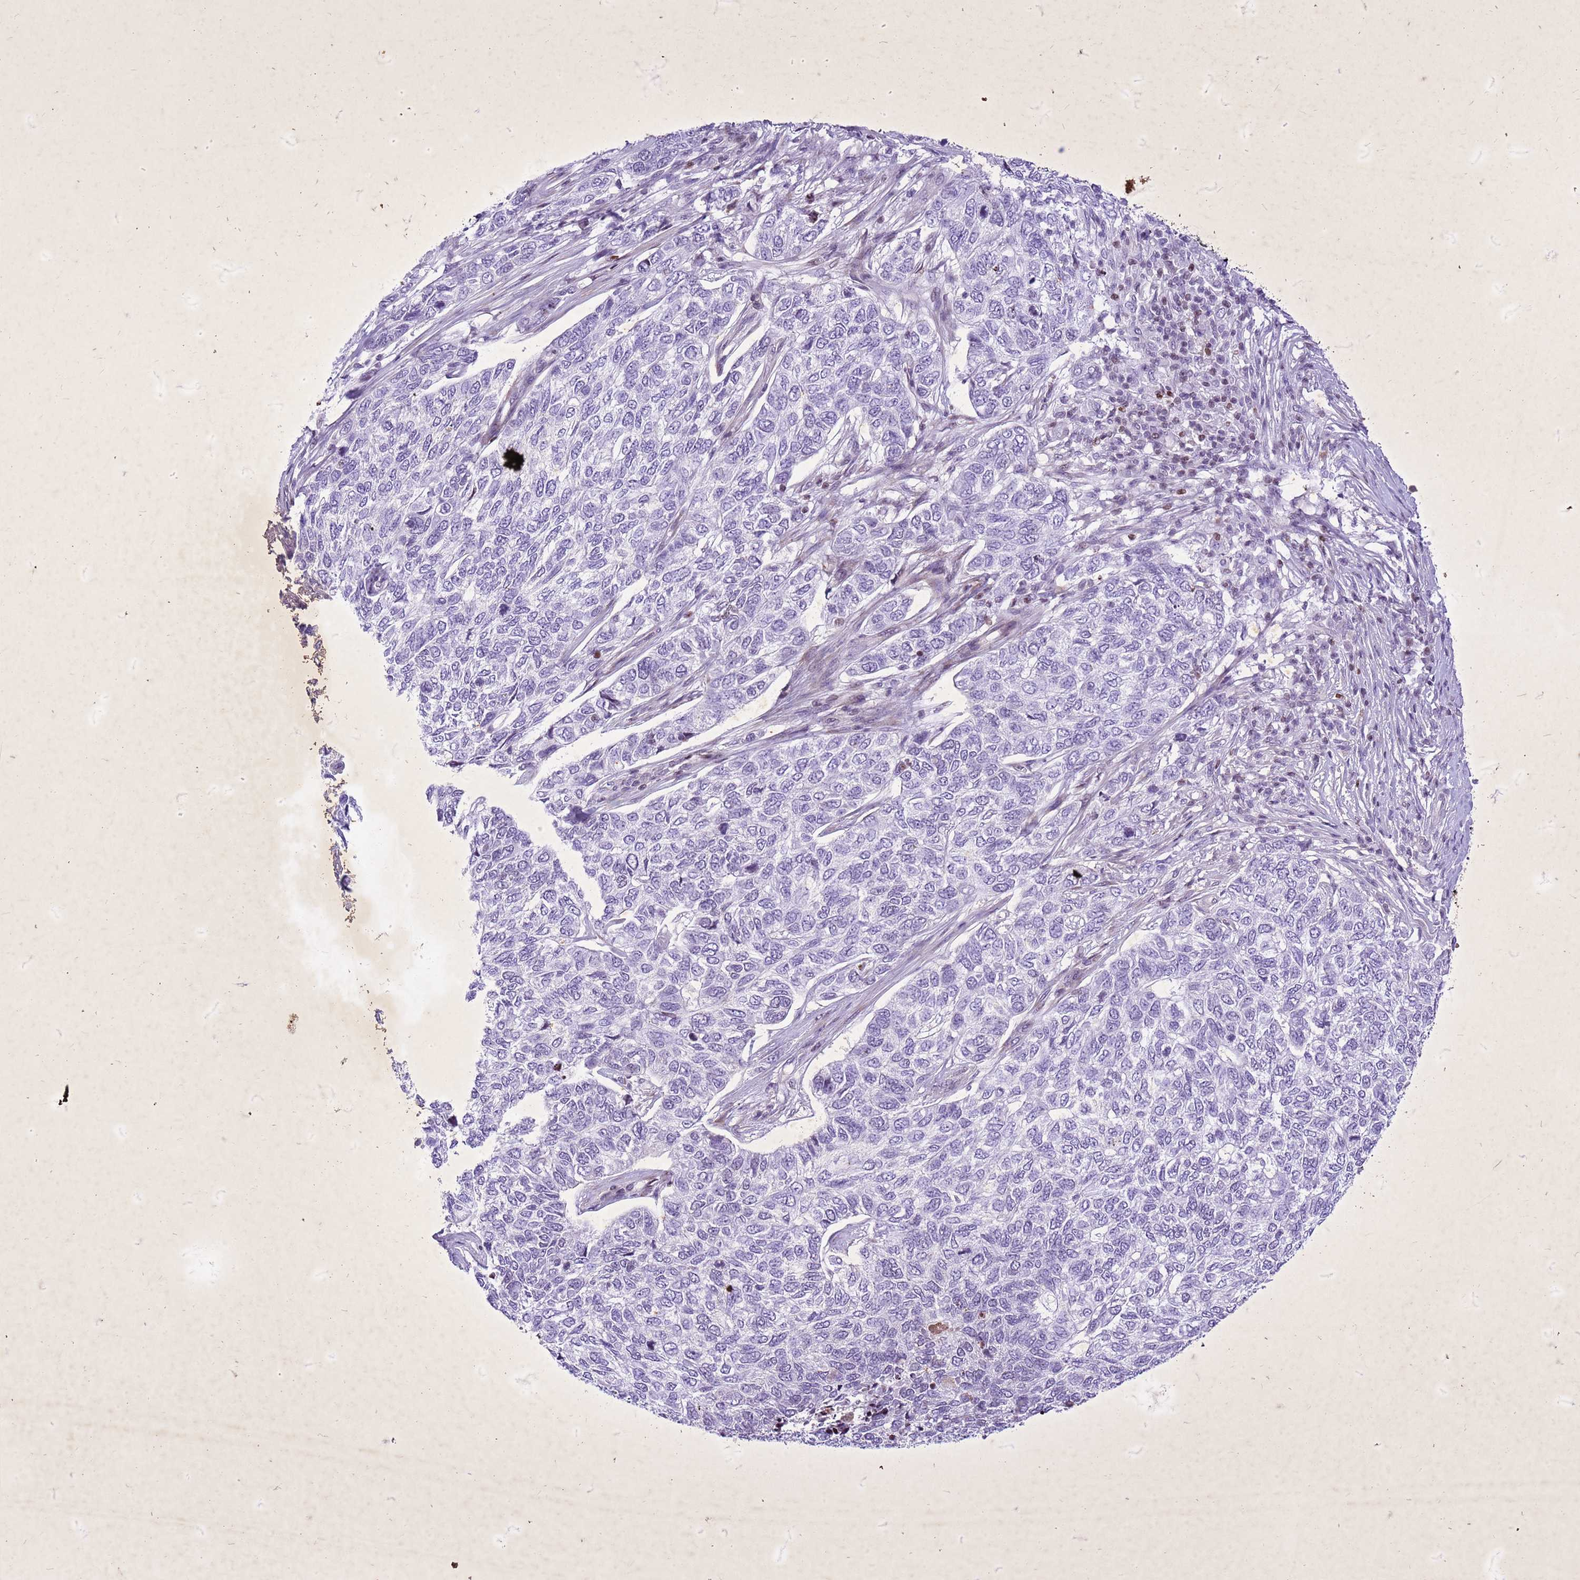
{"staining": {"intensity": "negative", "quantity": "none", "location": "none"}, "tissue": "skin cancer", "cell_type": "Tumor cells", "image_type": "cancer", "snomed": [{"axis": "morphology", "description": "Basal cell carcinoma"}, {"axis": "topography", "description": "Skin"}], "caption": "Immunohistochemical staining of human skin cancer demonstrates no significant staining in tumor cells.", "gene": "COPS9", "patient": {"sex": "female", "age": 65}}